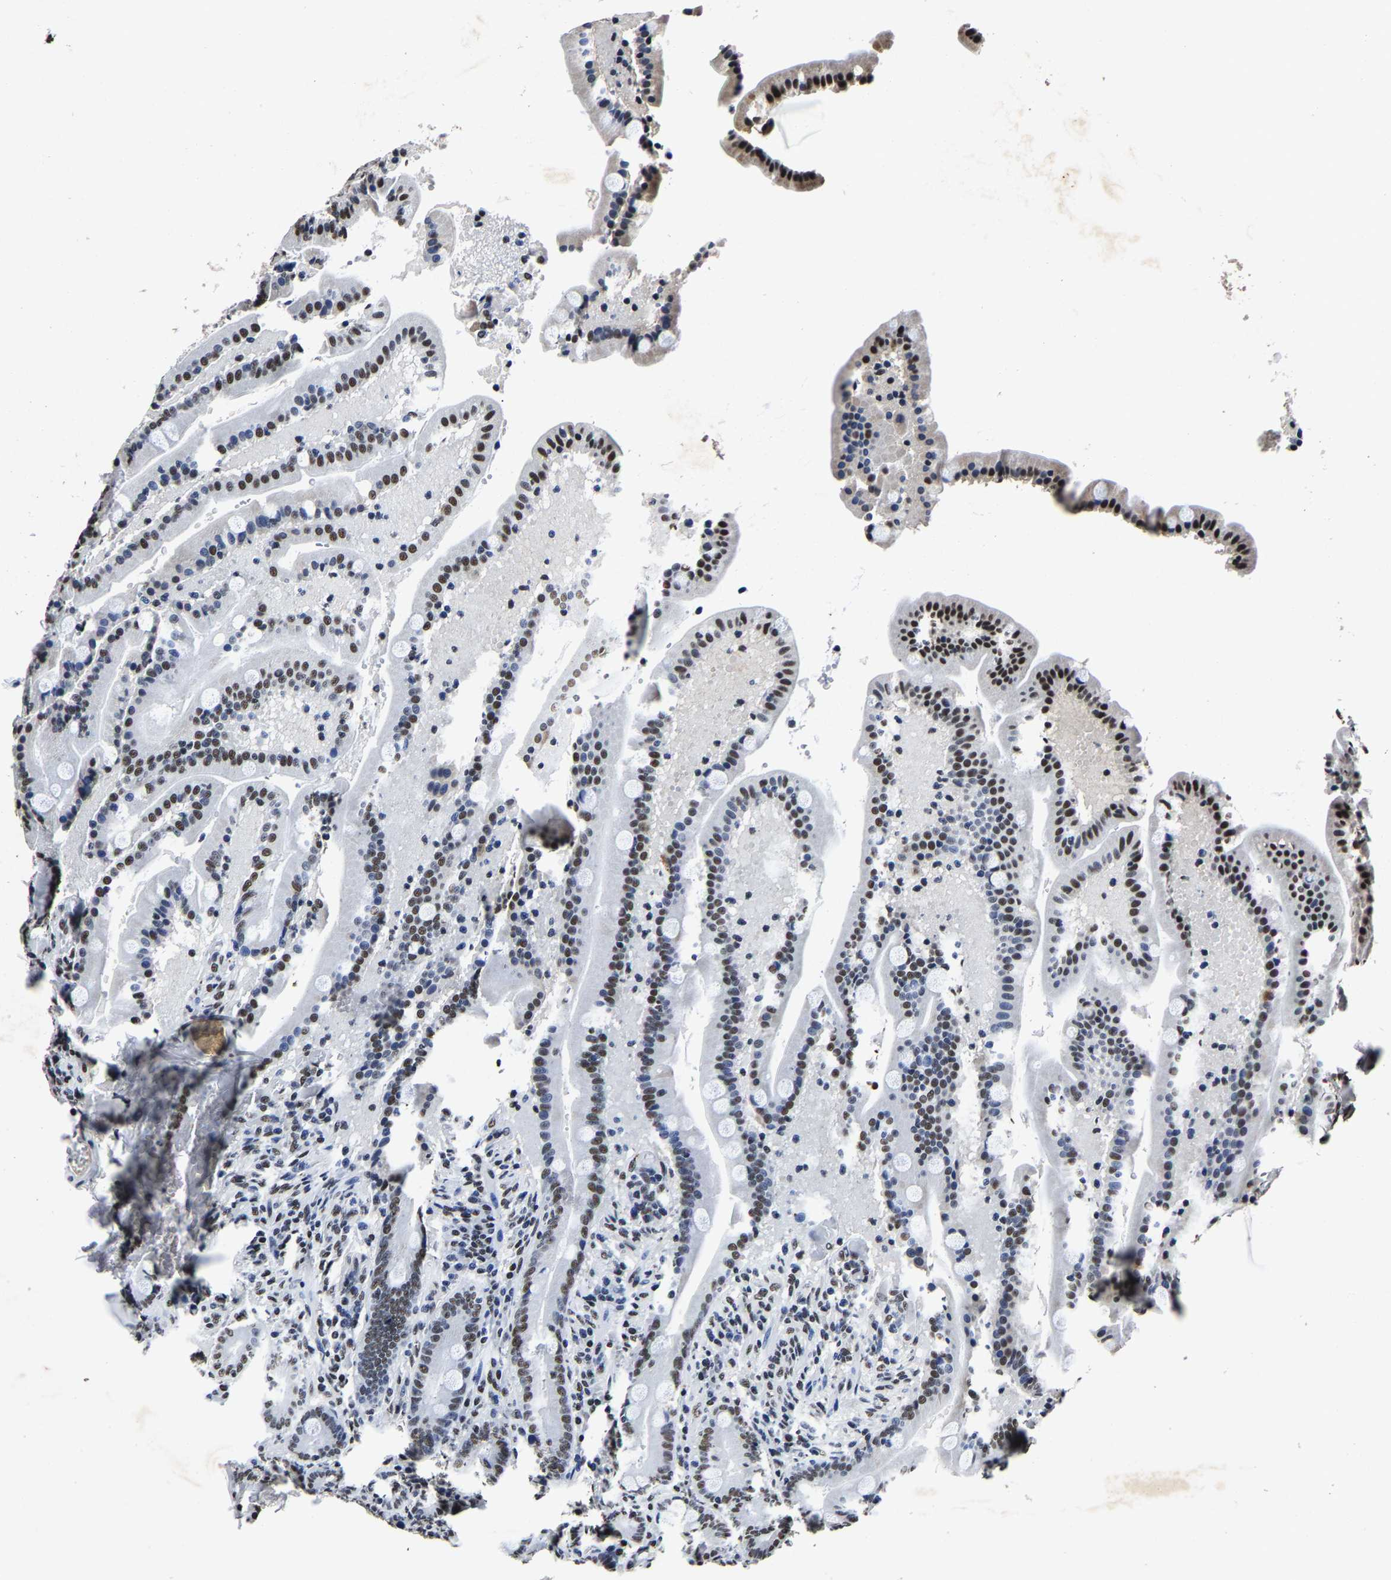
{"staining": {"intensity": "strong", "quantity": "25%-75%", "location": "nuclear"}, "tissue": "duodenum", "cell_type": "Glandular cells", "image_type": "normal", "snomed": [{"axis": "morphology", "description": "Normal tissue, NOS"}, {"axis": "topography", "description": "Duodenum"}], "caption": "Immunohistochemistry (IHC) histopathology image of normal duodenum stained for a protein (brown), which displays high levels of strong nuclear positivity in approximately 25%-75% of glandular cells.", "gene": "RBM45", "patient": {"sex": "male", "age": 54}}